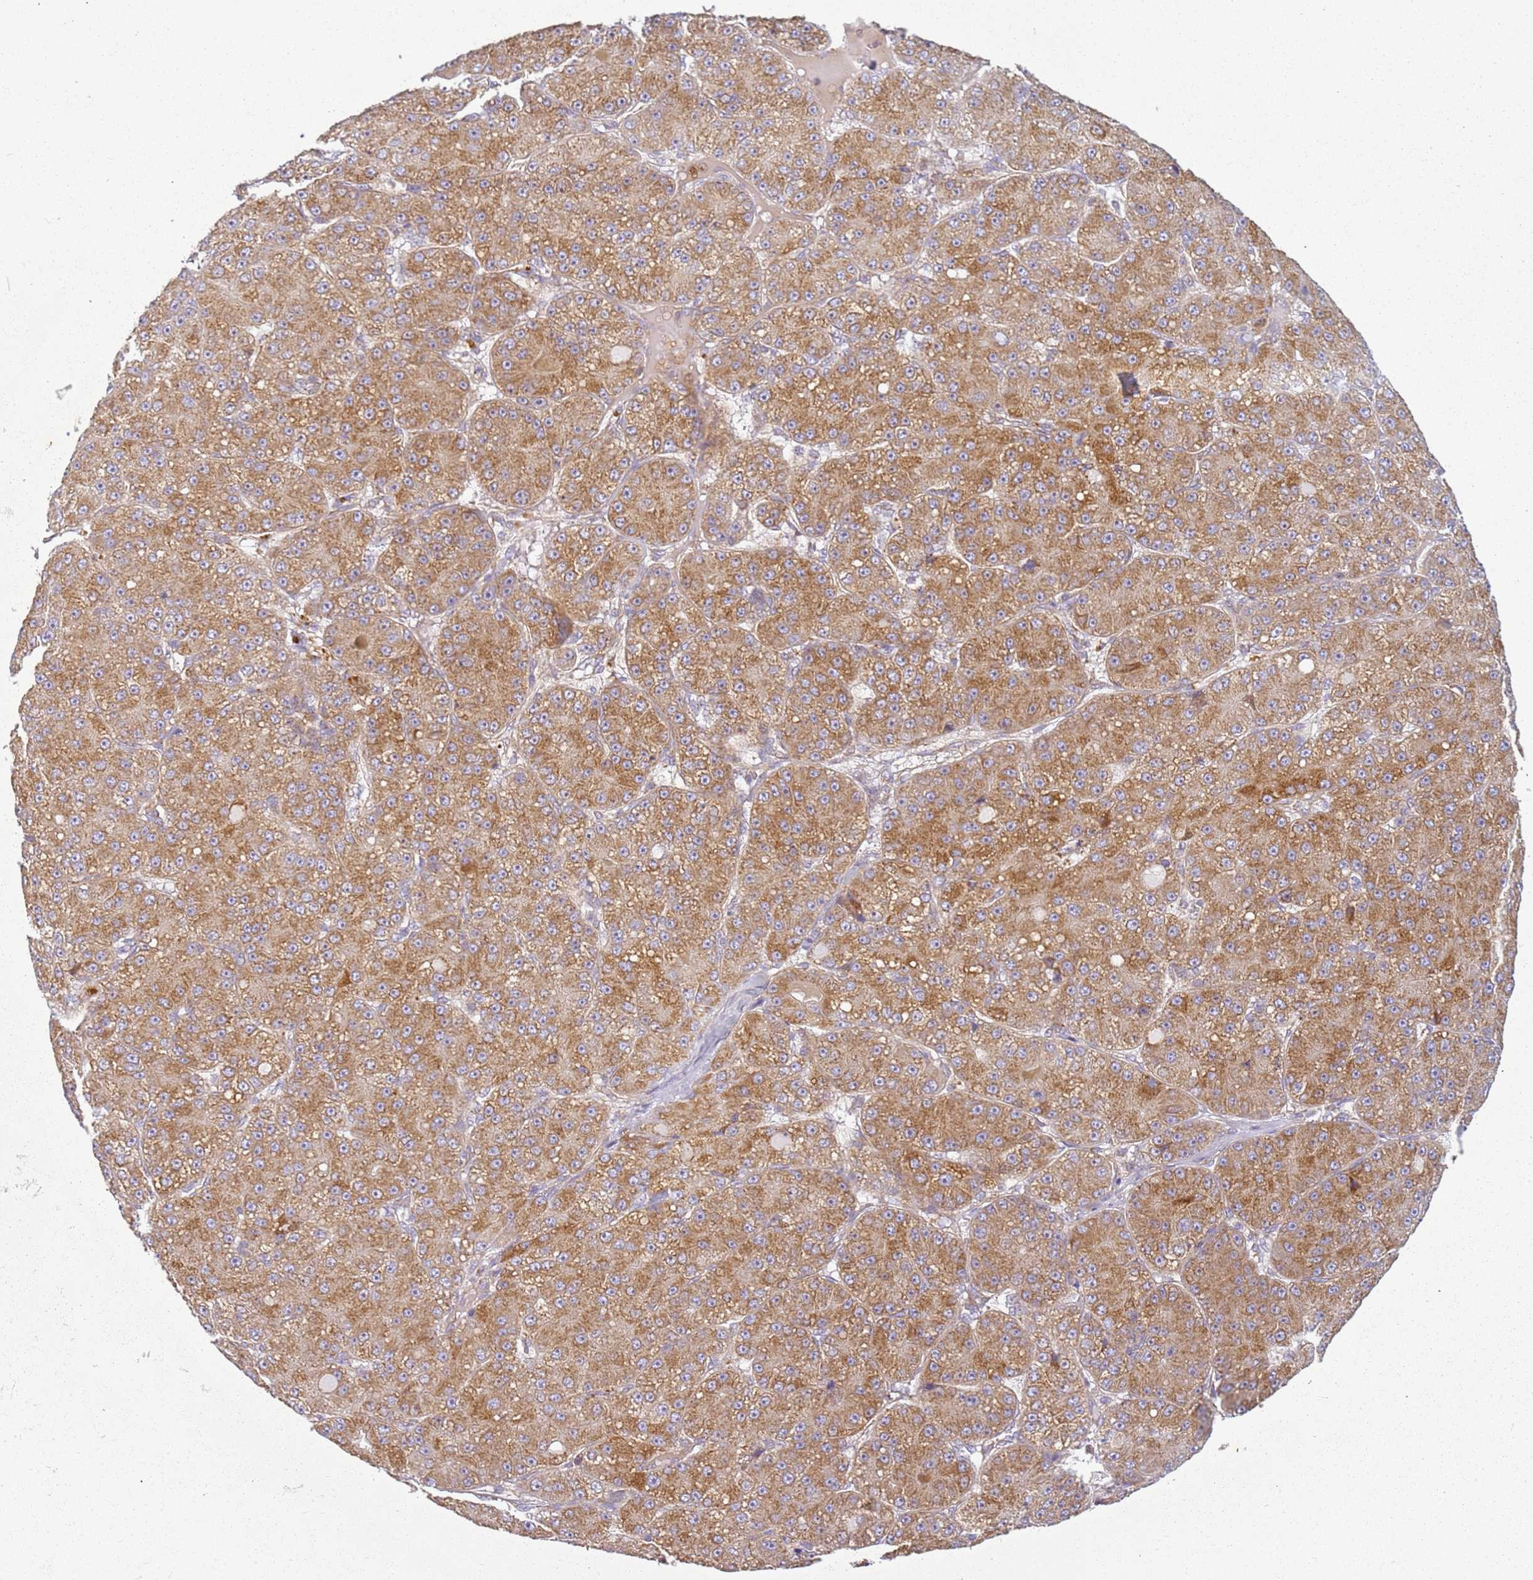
{"staining": {"intensity": "moderate", "quantity": ">75%", "location": "cytoplasmic/membranous"}, "tissue": "liver cancer", "cell_type": "Tumor cells", "image_type": "cancer", "snomed": [{"axis": "morphology", "description": "Carcinoma, Hepatocellular, NOS"}, {"axis": "topography", "description": "Liver"}], "caption": "A high-resolution photomicrograph shows IHC staining of hepatocellular carcinoma (liver), which shows moderate cytoplasmic/membranous expression in approximately >75% of tumor cells.", "gene": "TMEM200C", "patient": {"sex": "male", "age": 67}}